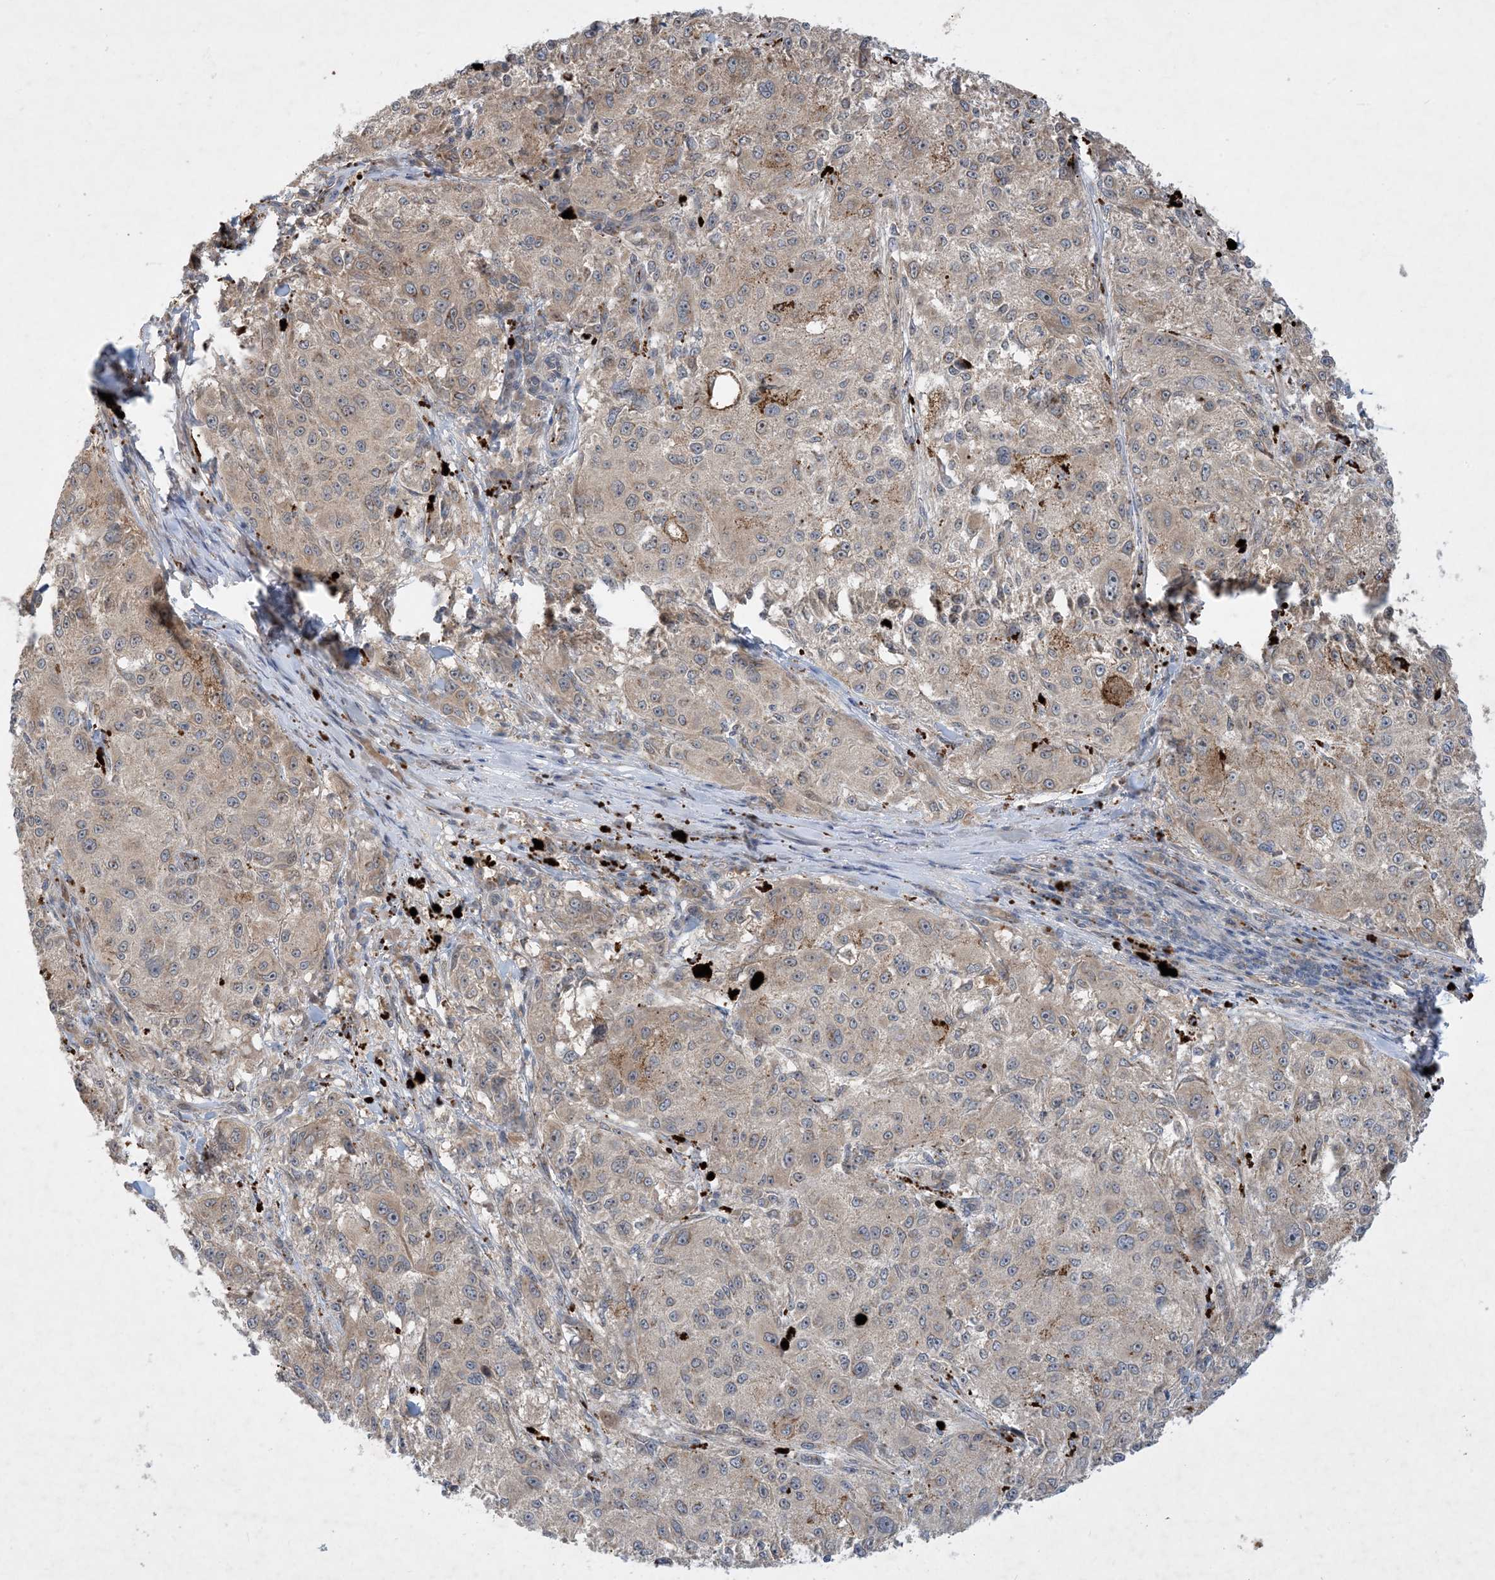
{"staining": {"intensity": "weak", "quantity": "<25%", "location": "cytoplasmic/membranous"}, "tissue": "melanoma", "cell_type": "Tumor cells", "image_type": "cancer", "snomed": [{"axis": "morphology", "description": "Necrosis, NOS"}, {"axis": "morphology", "description": "Malignant melanoma, NOS"}, {"axis": "topography", "description": "Skin"}], "caption": "This is an immunohistochemistry photomicrograph of malignant melanoma. There is no positivity in tumor cells.", "gene": "TINAG", "patient": {"sex": "female", "age": 87}}